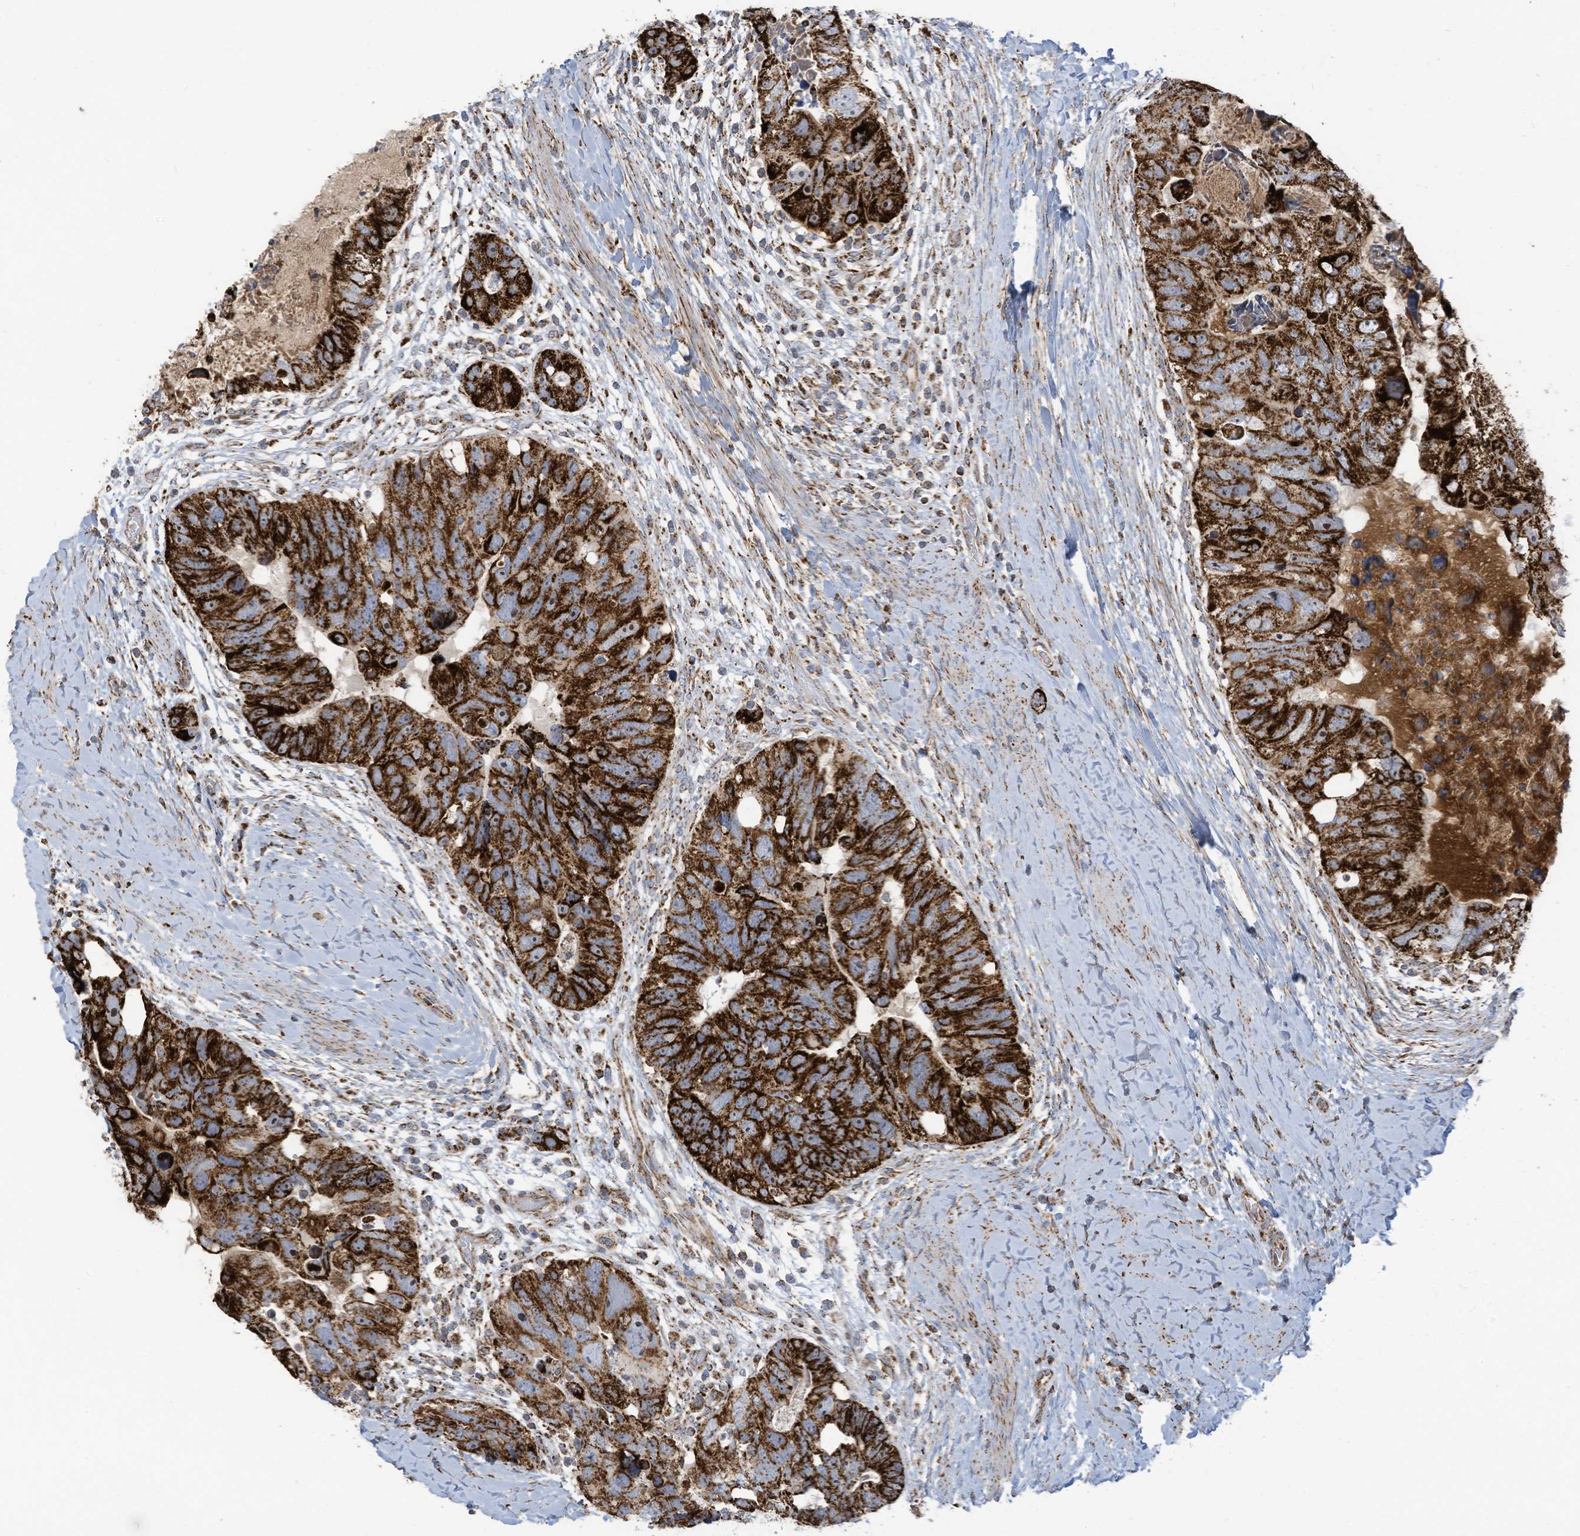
{"staining": {"intensity": "strong", "quantity": ">75%", "location": "cytoplasmic/membranous"}, "tissue": "colorectal cancer", "cell_type": "Tumor cells", "image_type": "cancer", "snomed": [{"axis": "morphology", "description": "Adenocarcinoma, NOS"}, {"axis": "topography", "description": "Rectum"}], "caption": "Immunohistochemical staining of human colorectal cancer (adenocarcinoma) shows high levels of strong cytoplasmic/membranous staining in approximately >75% of tumor cells. (Brightfield microscopy of DAB IHC at high magnification).", "gene": "COX10", "patient": {"sex": "male", "age": 59}}